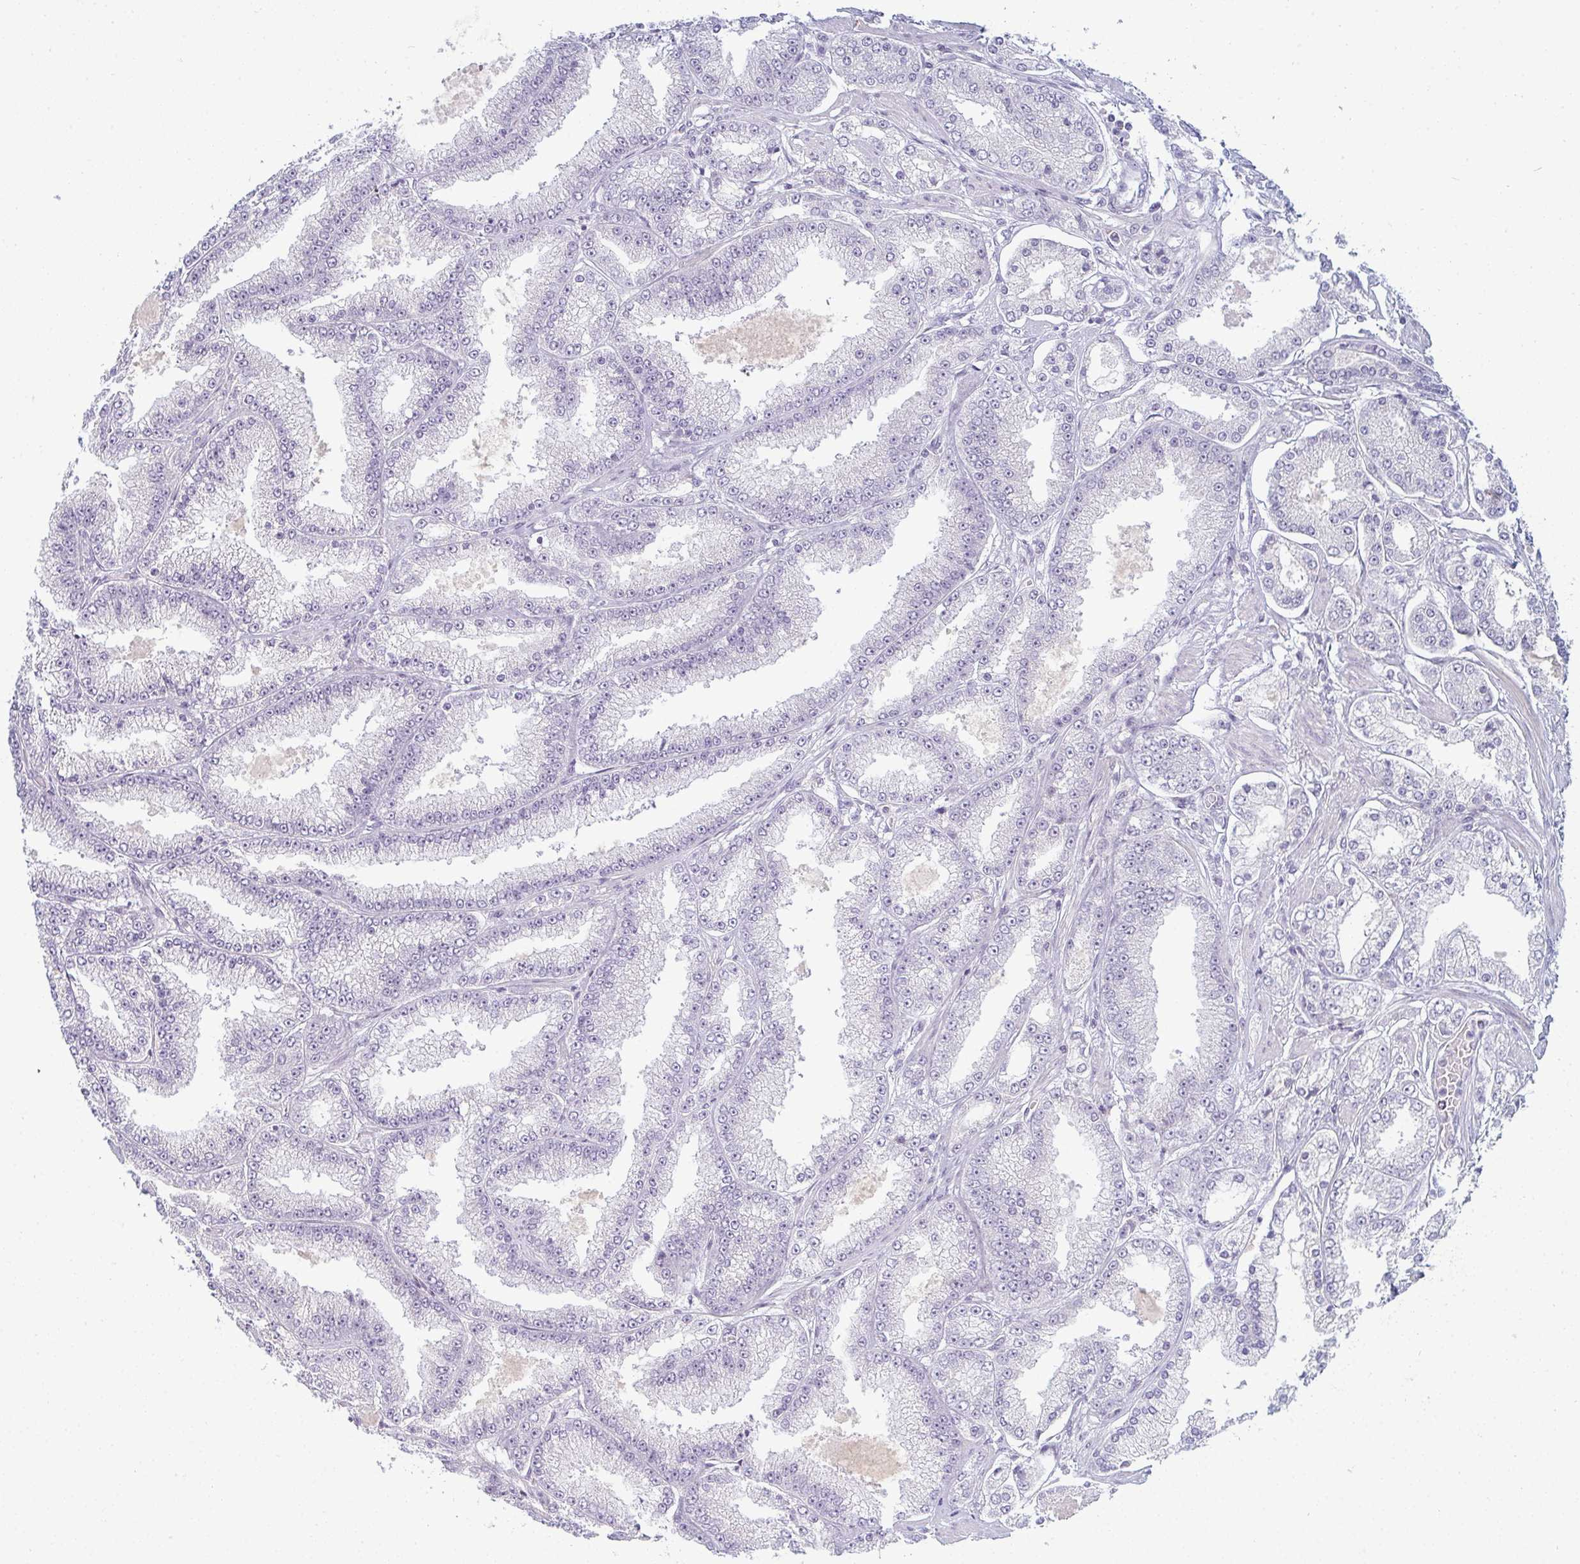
{"staining": {"intensity": "negative", "quantity": "none", "location": "none"}, "tissue": "prostate cancer", "cell_type": "Tumor cells", "image_type": "cancer", "snomed": [{"axis": "morphology", "description": "Adenocarcinoma, High grade"}, {"axis": "topography", "description": "Prostate"}], "caption": "Histopathology image shows no significant protein expression in tumor cells of prostate adenocarcinoma (high-grade).", "gene": "PPFIA4", "patient": {"sex": "male", "age": 68}}